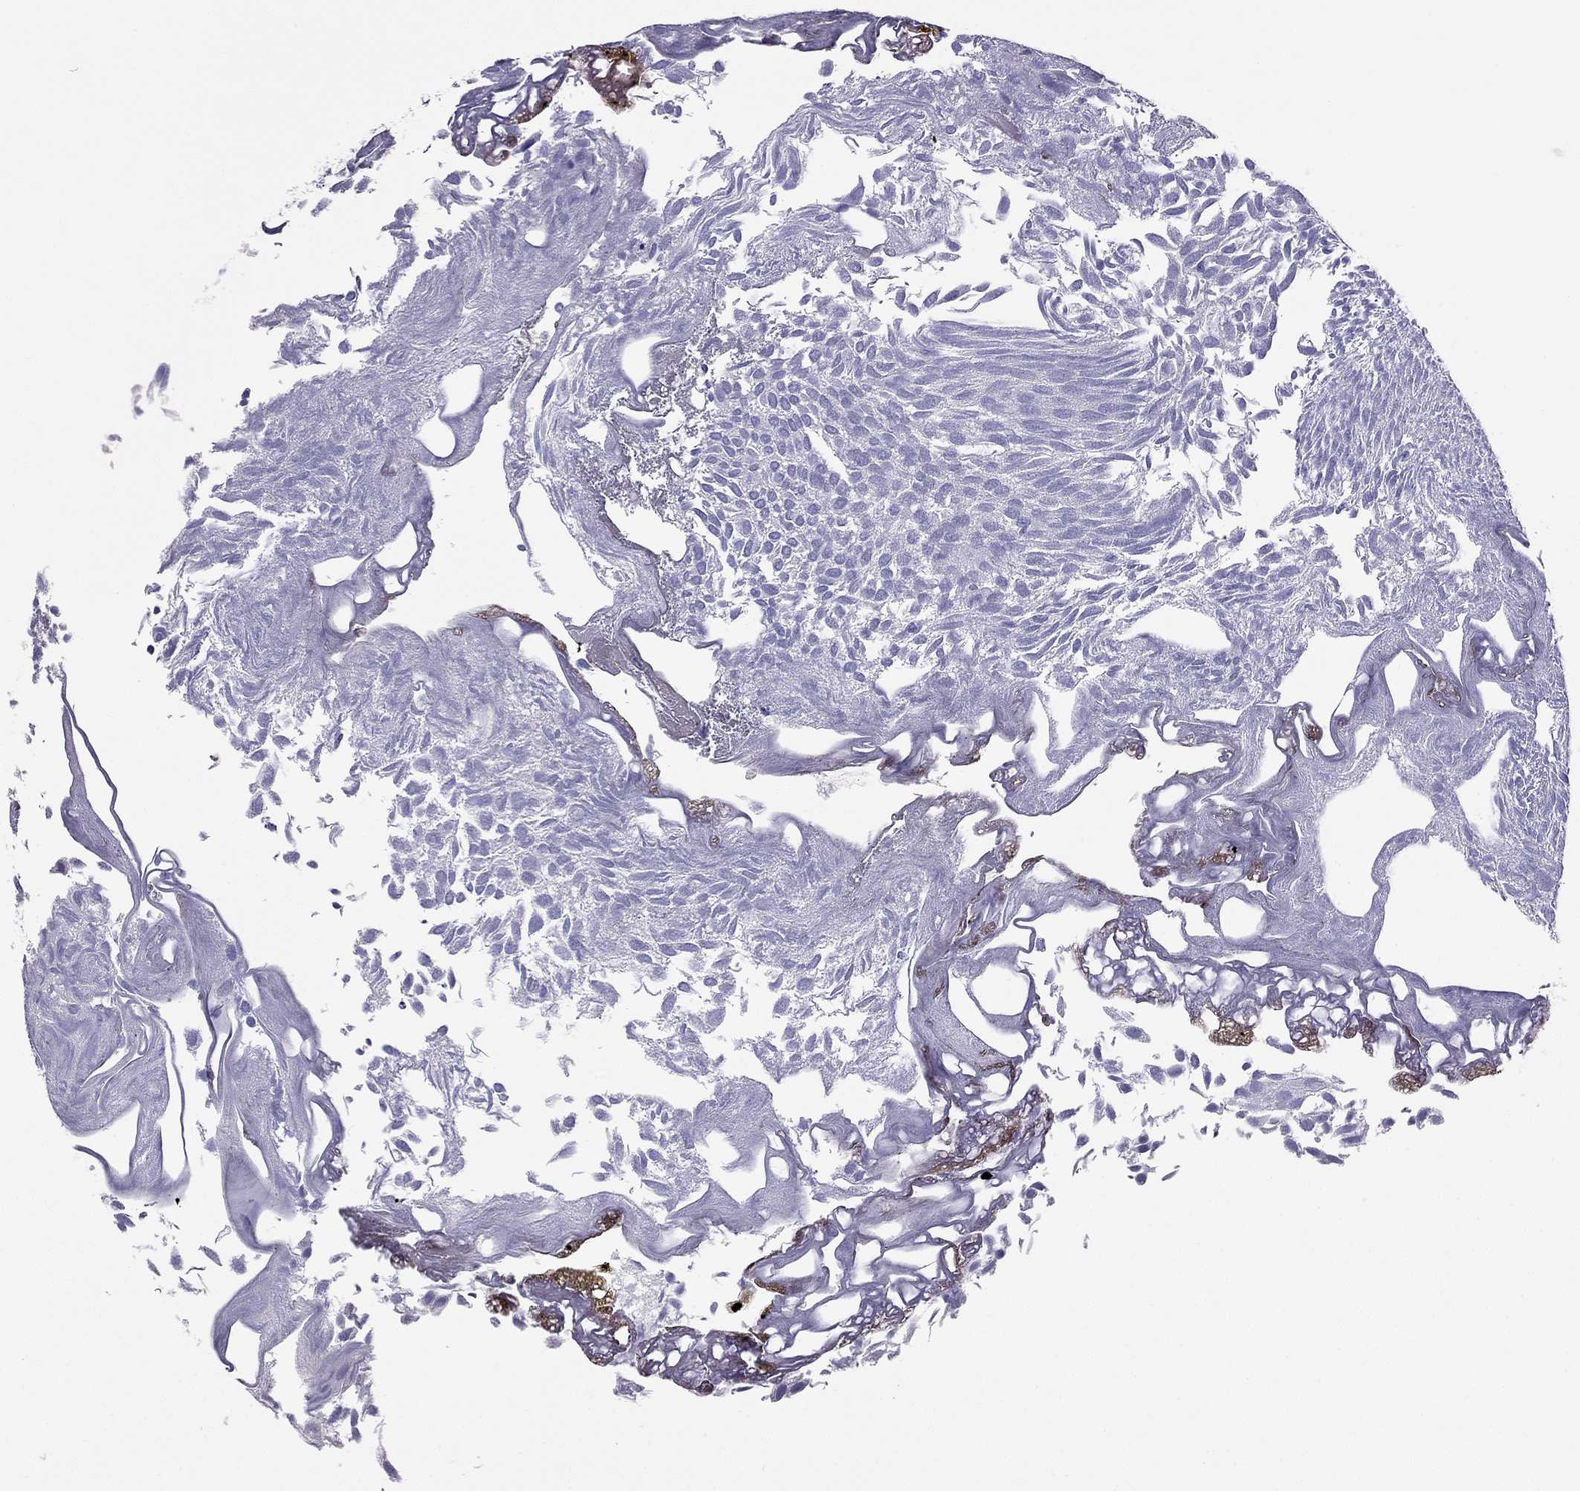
{"staining": {"intensity": "negative", "quantity": "none", "location": "none"}, "tissue": "urothelial cancer", "cell_type": "Tumor cells", "image_type": "cancer", "snomed": [{"axis": "morphology", "description": "Urothelial carcinoma, Low grade"}, {"axis": "topography", "description": "Urinary bladder"}], "caption": "Immunohistochemistry (IHC) photomicrograph of neoplastic tissue: urothelial cancer stained with DAB (3,3'-diaminobenzidine) displays no significant protein positivity in tumor cells.", "gene": "PDE6A", "patient": {"sex": "male", "age": 52}}